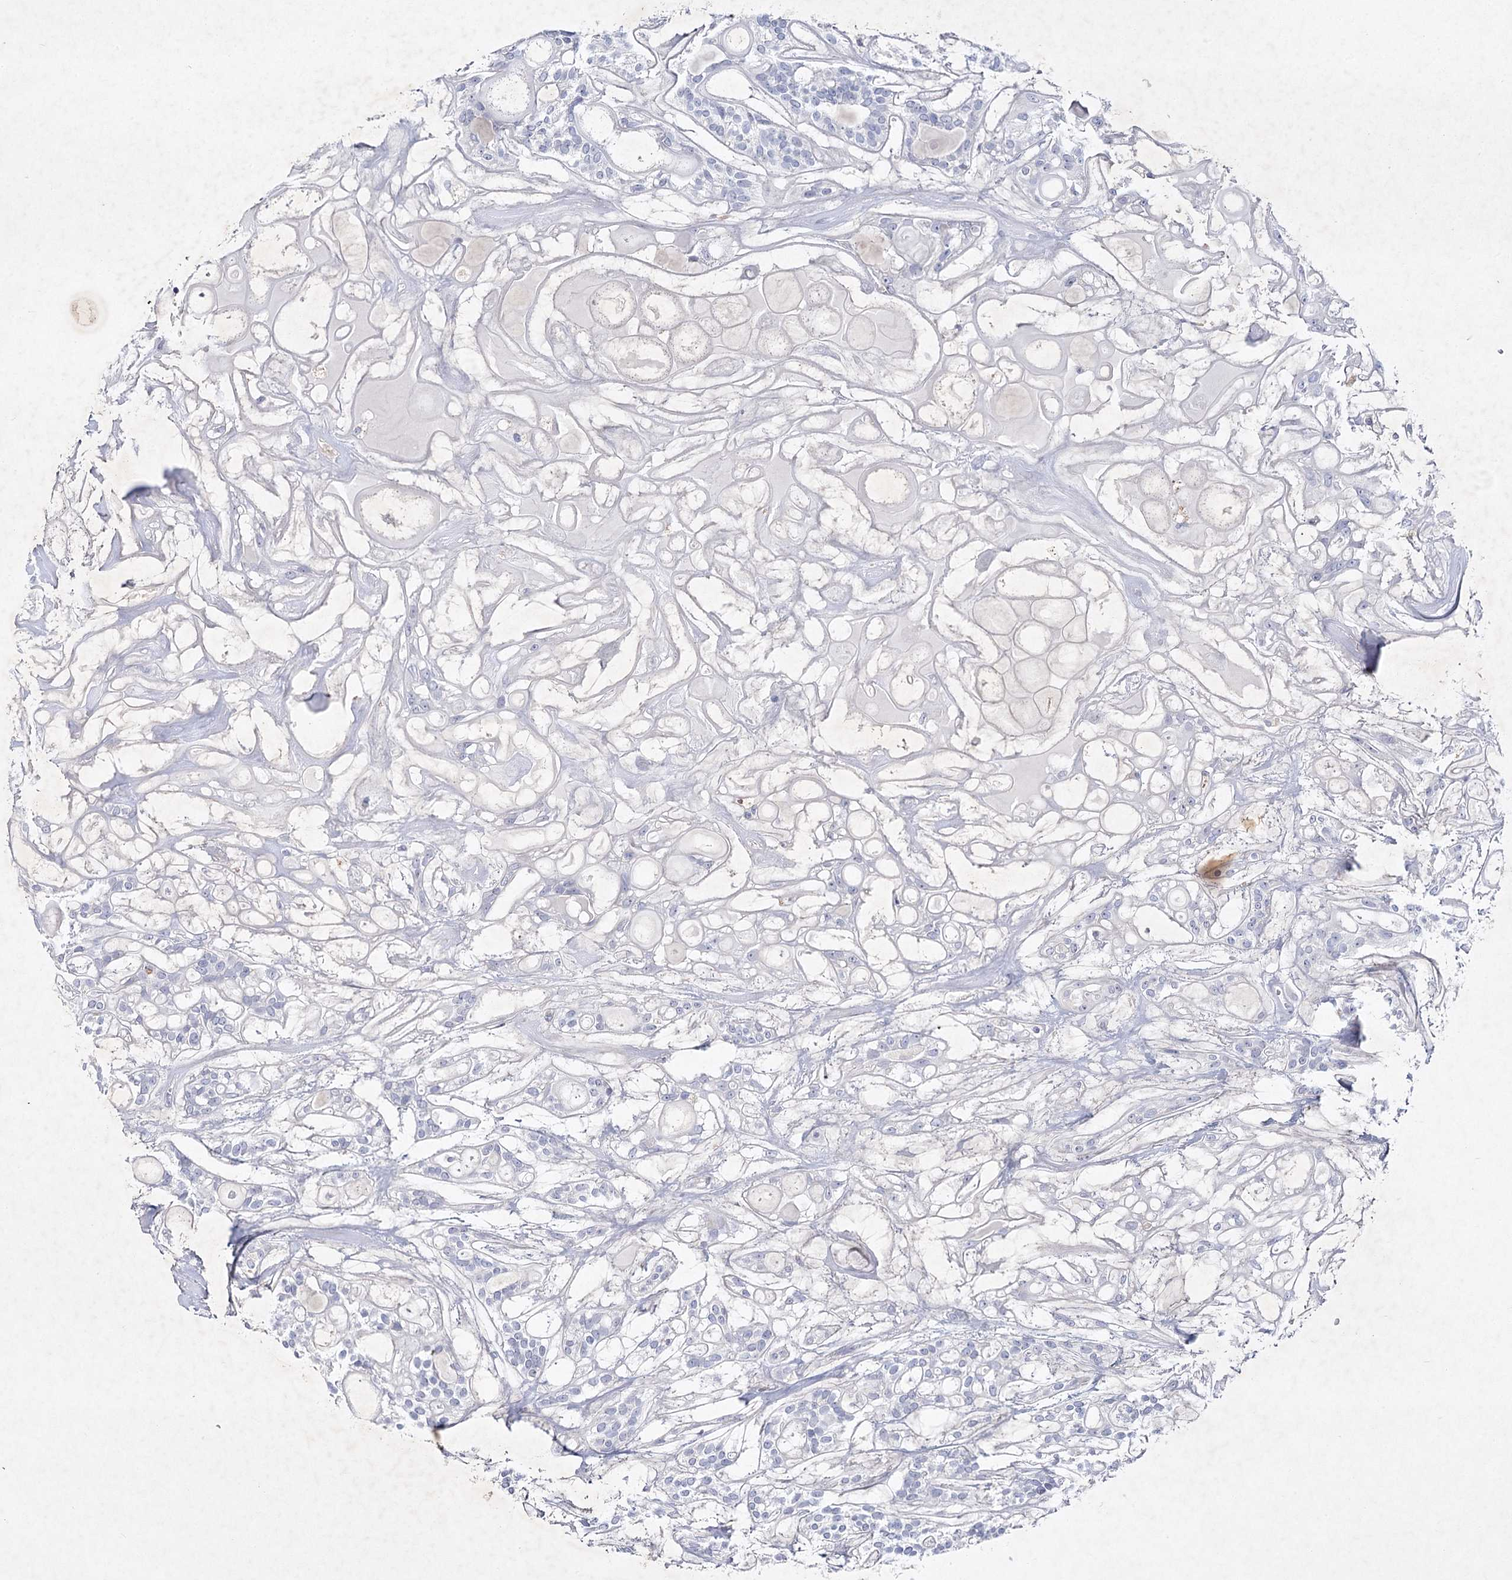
{"staining": {"intensity": "negative", "quantity": "none", "location": "none"}, "tissue": "head and neck cancer", "cell_type": "Tumor cells", "image_type": "cancer", "snomed": [{"axis": "morphology", "description": "Adenocarcinoma, NOS"}, {"axis": "topography", "description": "Head-Neck"}], "caption": "This is an immunohistochemistry (IHC) histopathology image of head and neck adenocarcinoma. There is no expression in tumor cells.", "gene": "MAP3K13", "patient": {"sex": "male", "age": 66}}